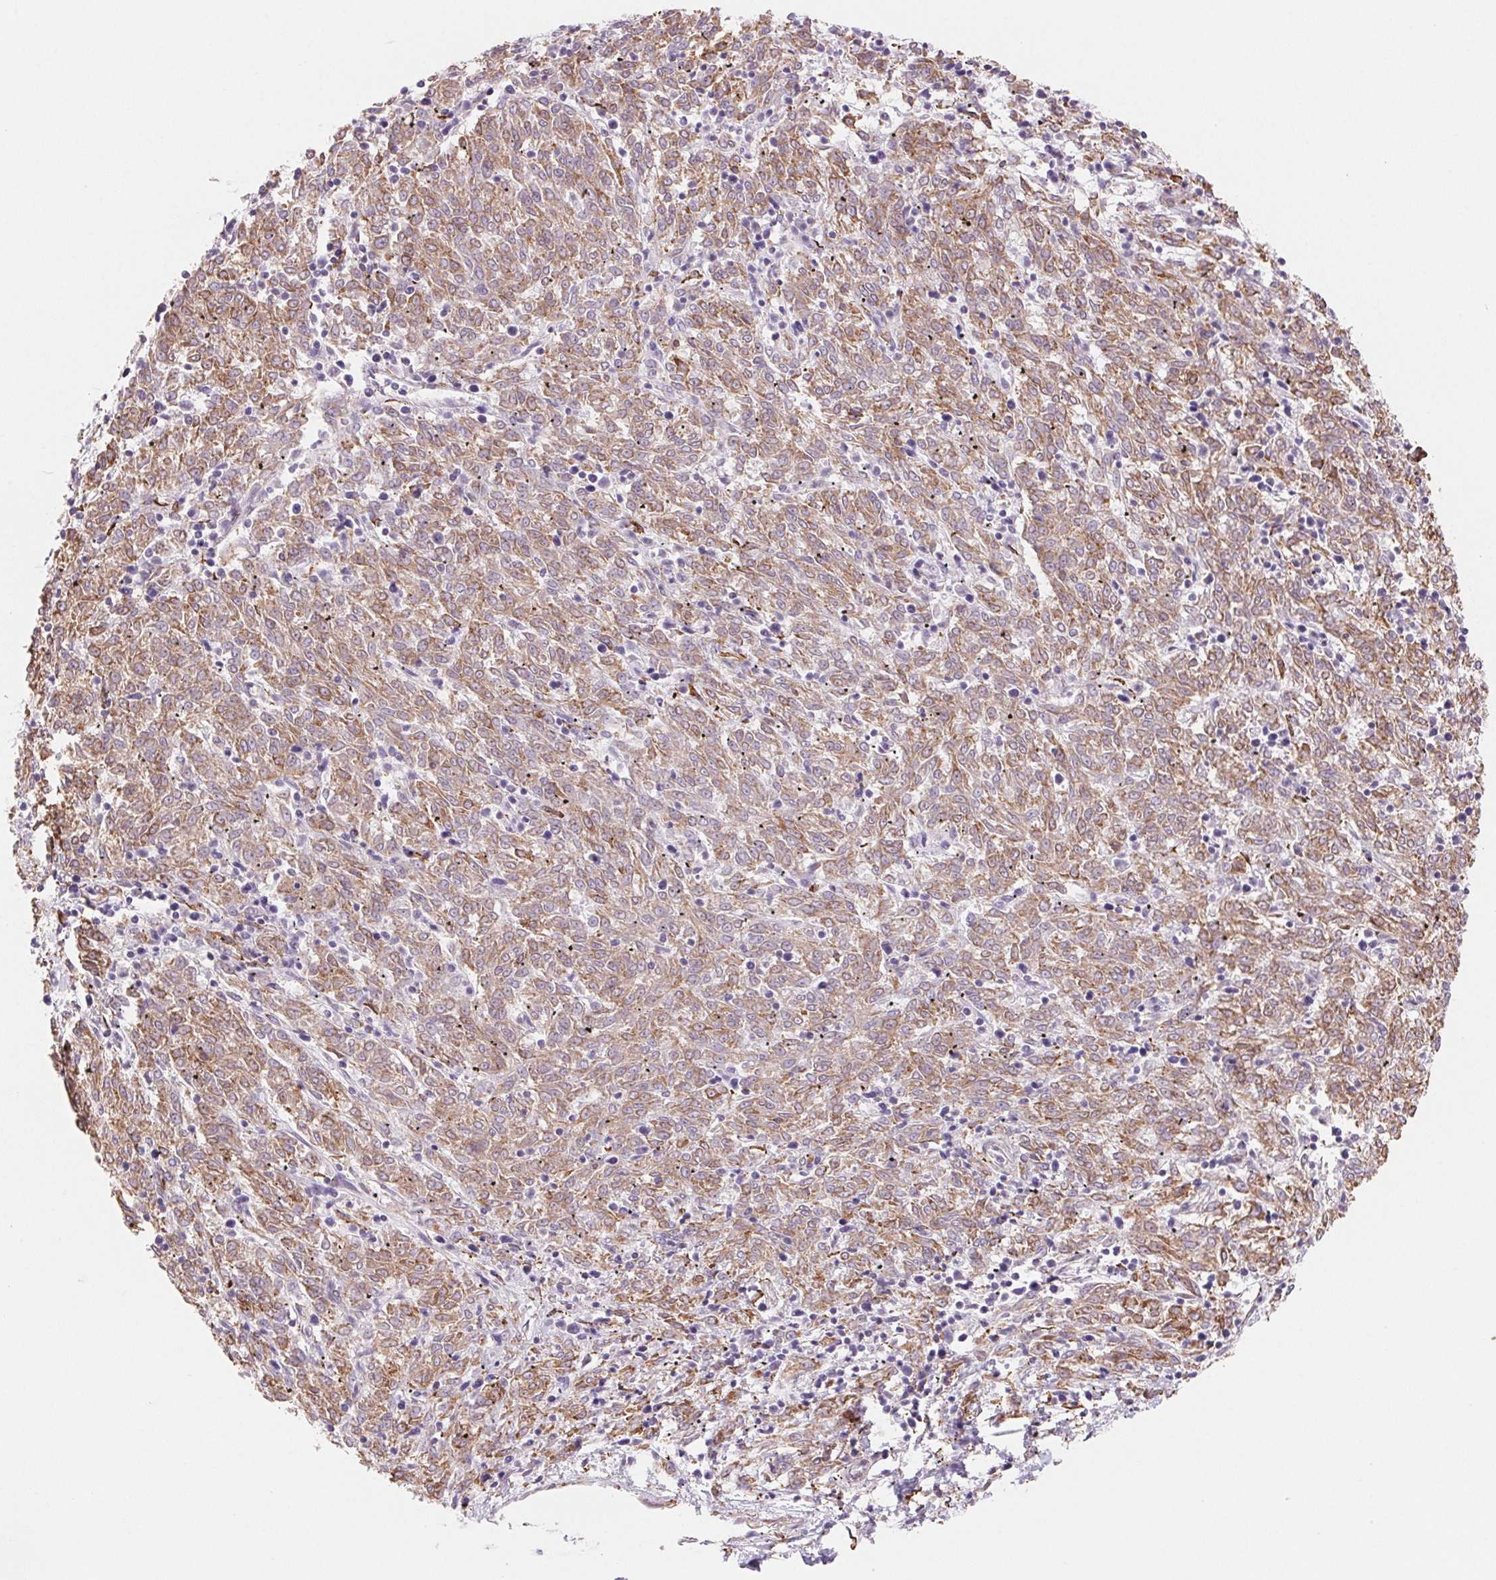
{"staining": {"intensity": "moderate", "quantity": ">75%", "location": "cytoplasmic/membranous"}, "tissue": "melanoma", "cell_type": "Tumor cells", "image_type": "cancer", "snomed": [{"axis": "morphology", "description": "Malignant melanoma, NOS"}, {"axis": "topography", "description": "Skin"}], "caption": "Melanoma stained with a protein marker reveals moderate staining in tumor cells.", "gene": "FKBP10", "patient": {"sex": "female", "age": 72}}